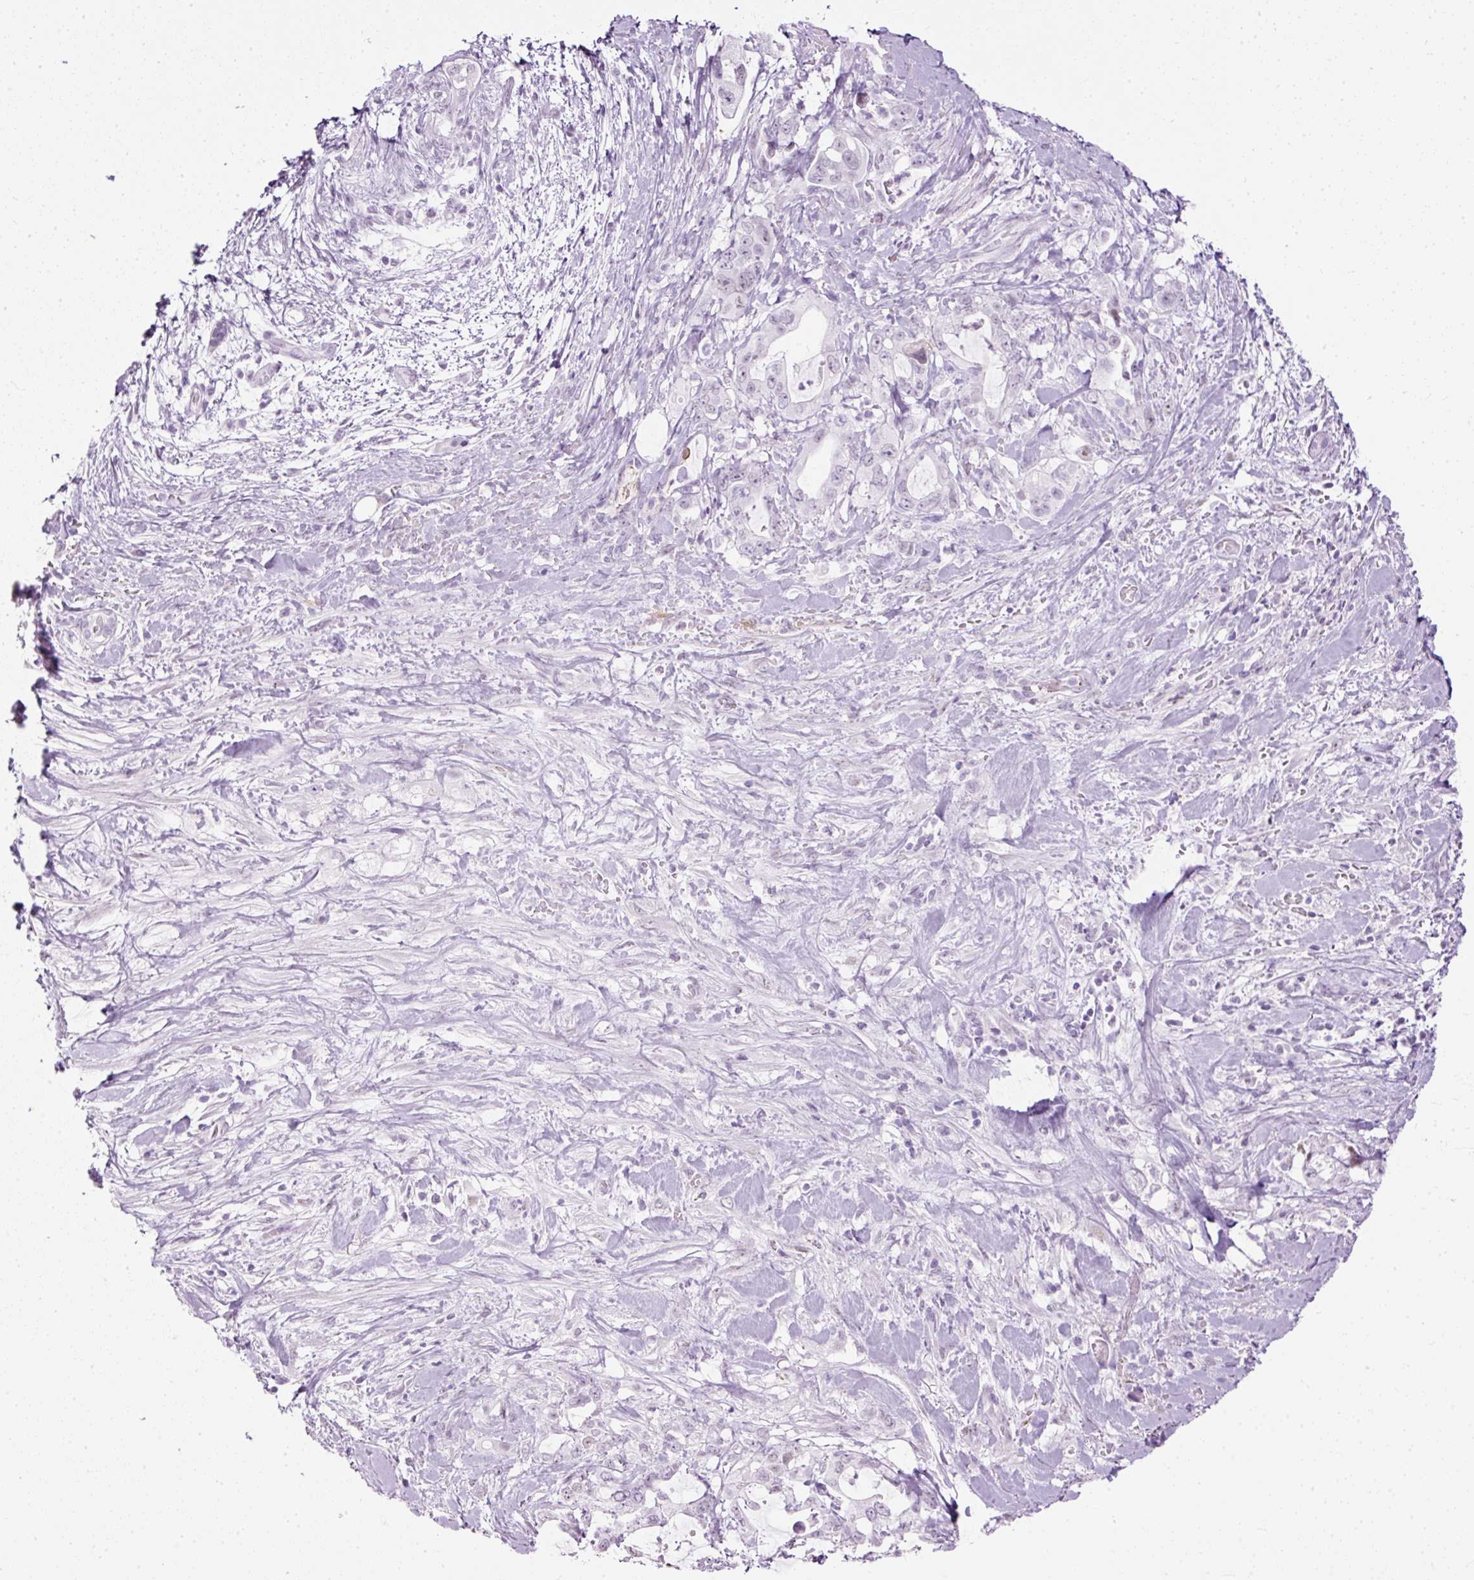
{"staining": {"intensity": "negative", "quantity": "none", "location": "none"}, "tissue": "pancreatic cancer", "cell_type": "Tumor cells", "image_type": "cancer", "snomed": [{"axis": "morphology", "description": "Adenocarcinoma, NOS"}, {"axis": "topography", "description": "Pancreas"}], "caption": "DAB (3,3'-diaminobenzidine) immunohistochemical staining of human pancreatic cancer (adenocarcinoma) exhibits no significant positivity in tumor cells.", "gene": "PDE6B", "patient": {"sex": "female", "age": 61}}